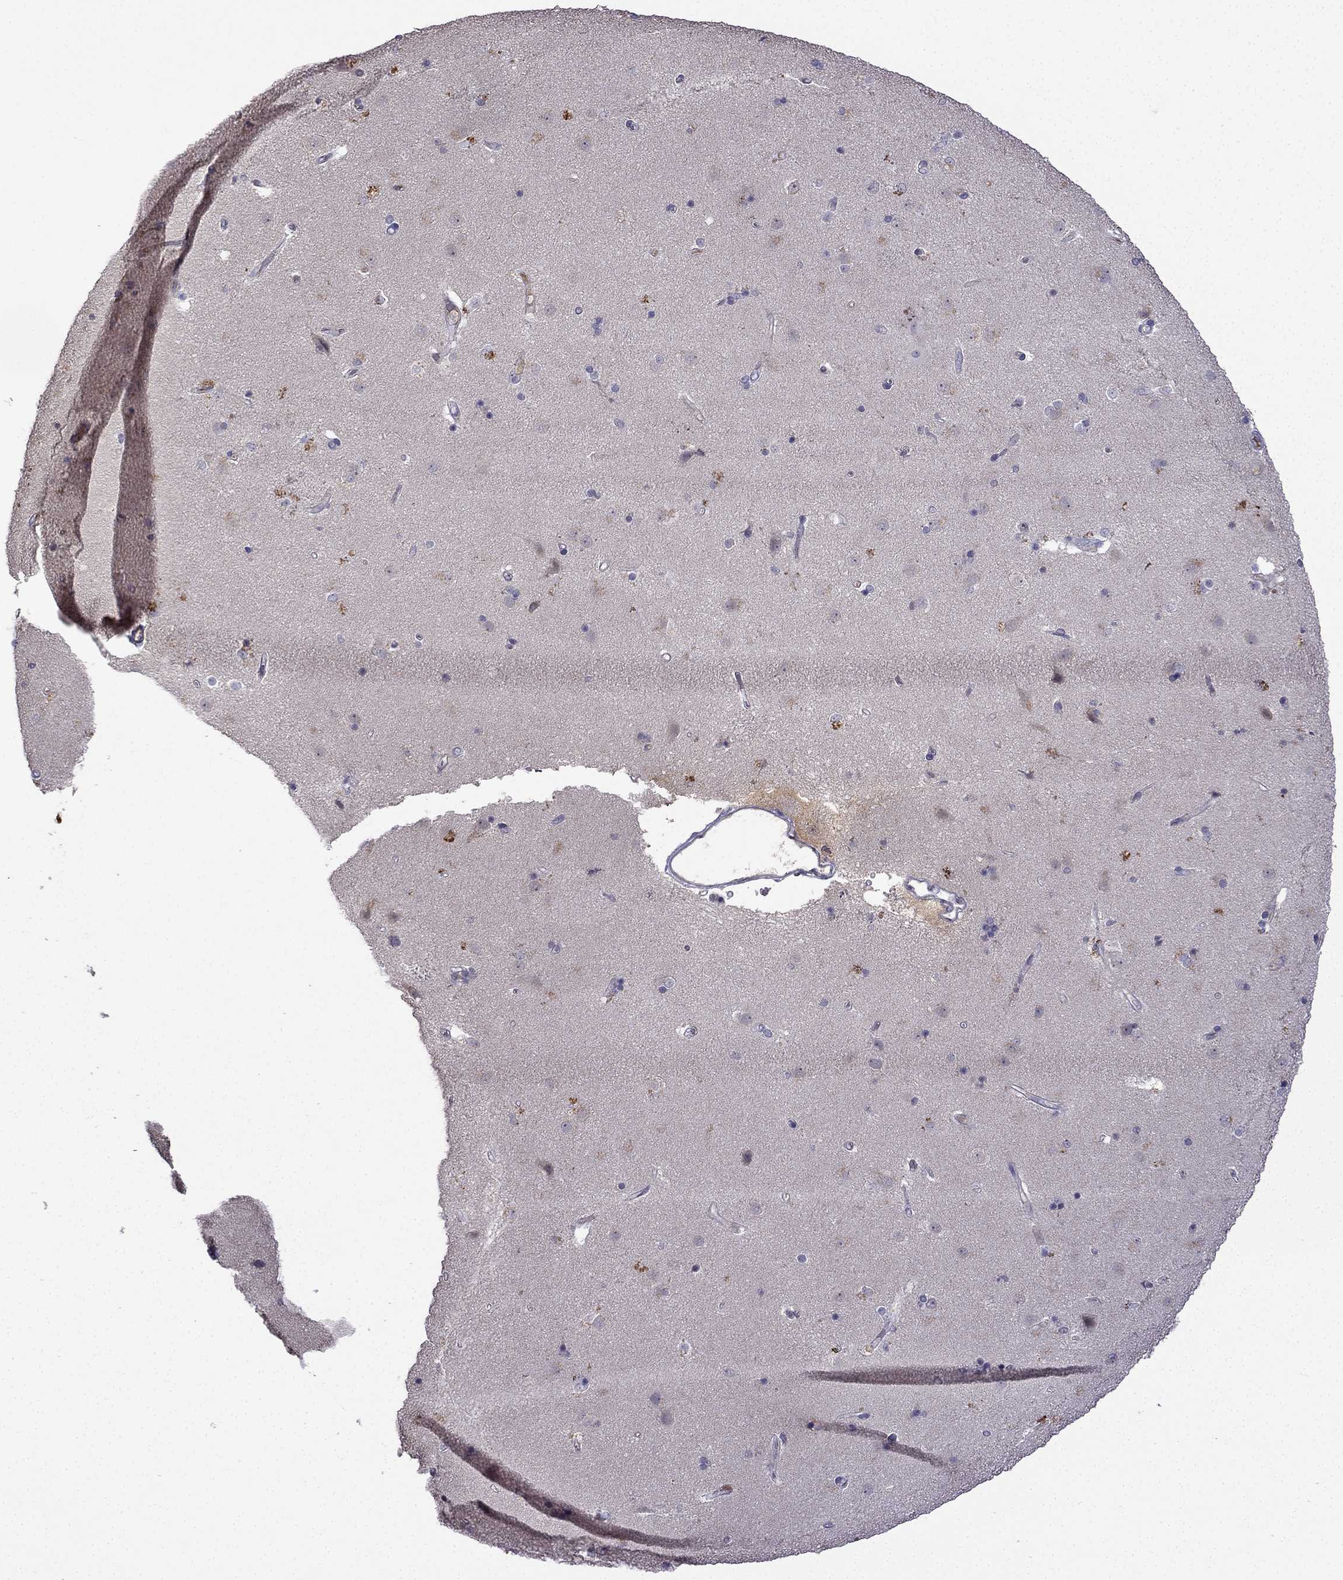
{"staining": {"intensity": "negative", "quantity": "none", "location": "none"}, "tissue": "caudate", "cell_type": "Glial cells", "image_type": "normal", "snomed": [{"axis": "morphology", "description": "Normal tissue, NOS"}, {"axis": "topography", "description": "Lateral ventricle wall"}], "caption": "Immunohistochemistry of unremarkable caudate reveals no positivity in glial cells.", "gene": "UHRF1", "patient": {"sex": "female", "age": 71}}